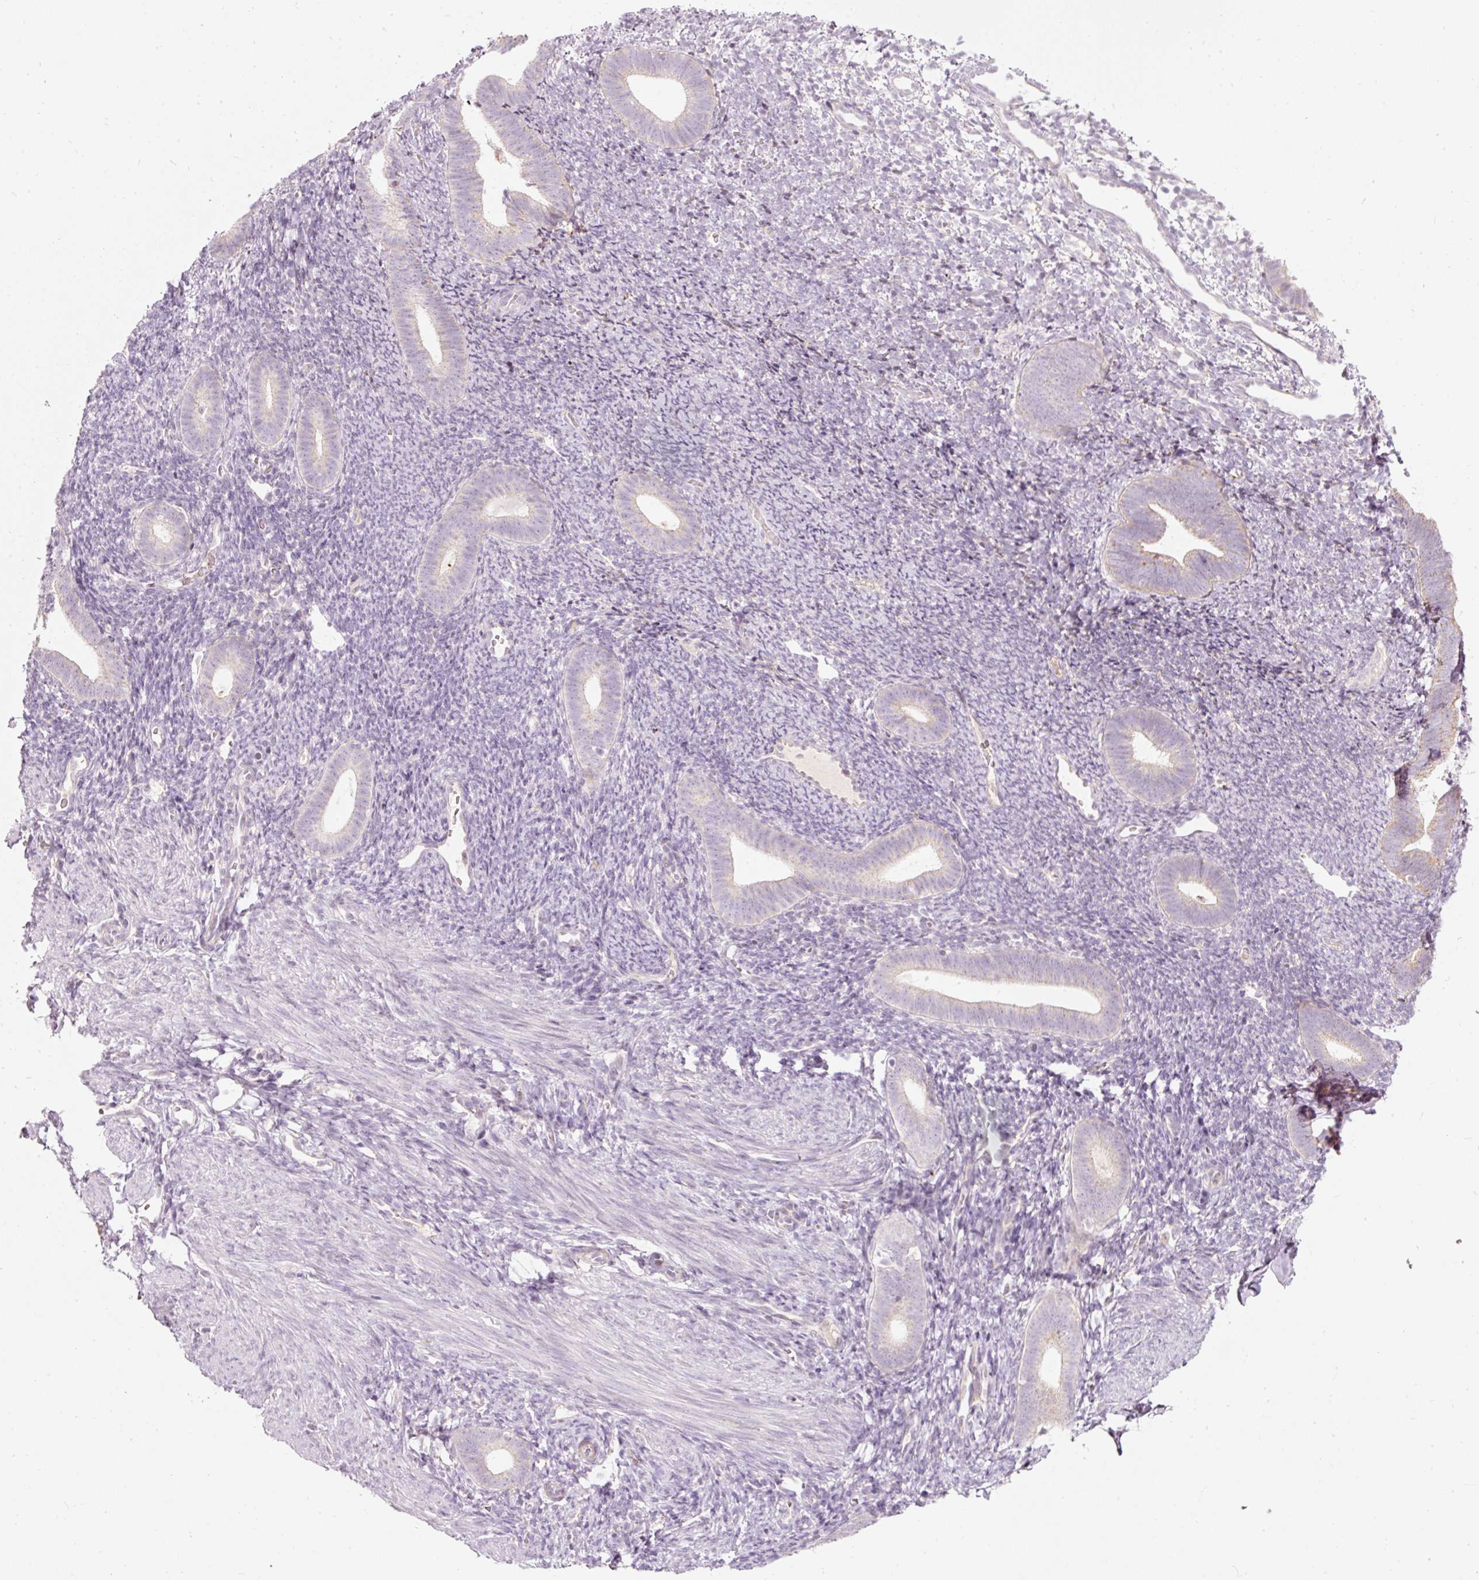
{"staining": {"intensity": "negative", "quantity": "none", "location": "none"}, "tissue": "endometrium", "cell_type": "Cells in endometrial stroma", "image_type": "normal", "snomed": [{"axis": "morphology", "description": "Normal tissue, NOS"}, {"axis": "topography", "description": "Endometrium"}], "caption": "Immunohistochemistry (IHC) photomicrograph of unremarkable endometrium stained for a protein (brown), which reveals no positivity in cells in endometrial stroma.", "gene": "RNF39", "patient": {"sex": "female", "age": 39}}